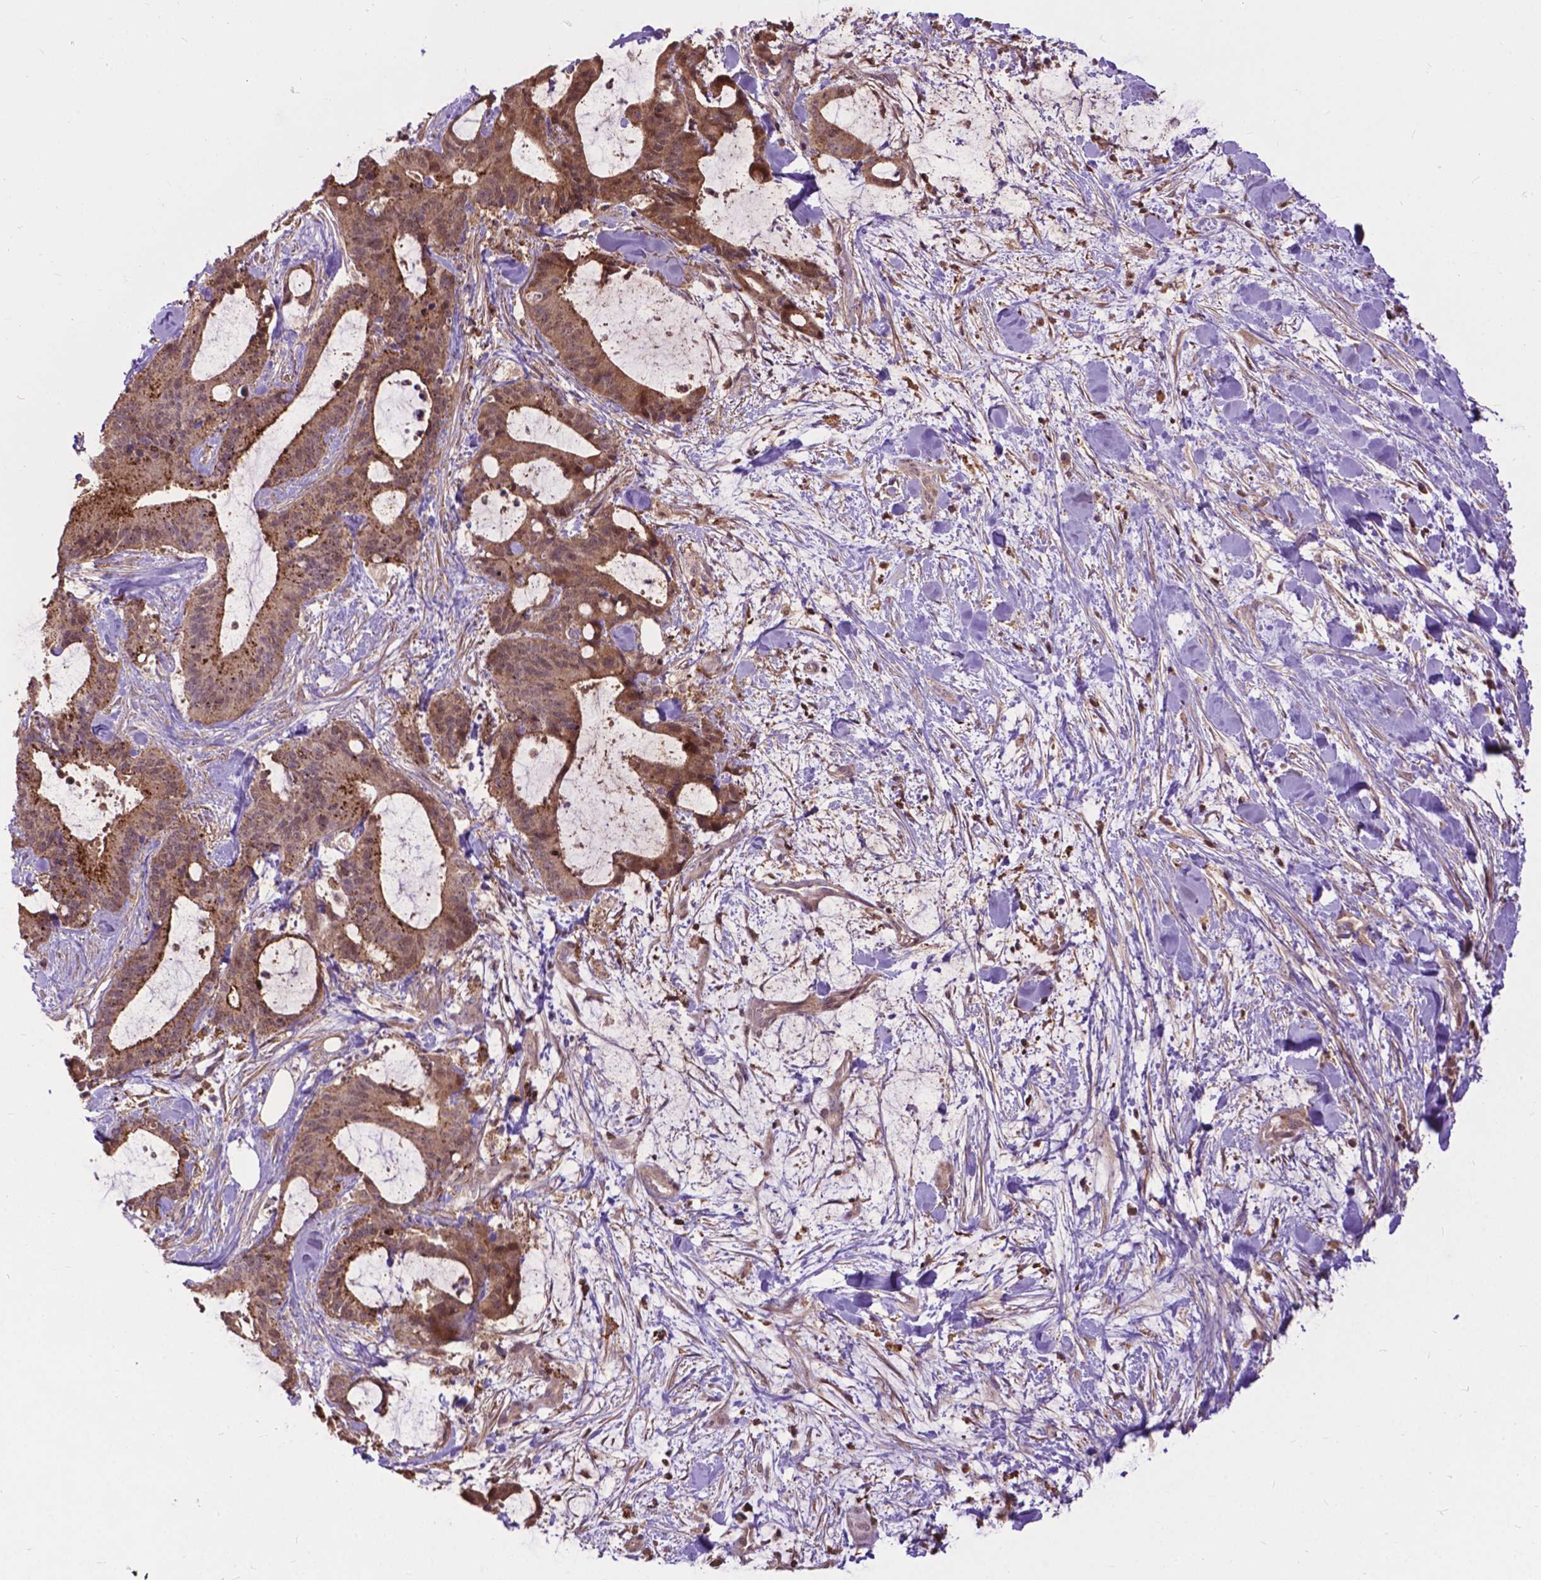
{"staining": {"intensity": "moderate", "quantity": ">75%", "location": "cytoplasmic/membranous,nuclear"}, "tissue": "liver cancer", "cell_type": "Tumor cells", "image_type": "cancer", "snomed": [{"axis": "morphology", "description": "Cholangiocarcinoma"}, {"axis": "topography", "description": "Liver"}], "caption": "Protein staining by IHC reveals moderate cytoplasmic/membranous and nuclear expression in about >75% of tumor cells in liver cancer (cholangiocarcinoma). The protein of interest is shown in brown color, while the nuclei are stained blue.", "gene": "CHMP4A", "patient": {"sex": "female", "age": 73}}